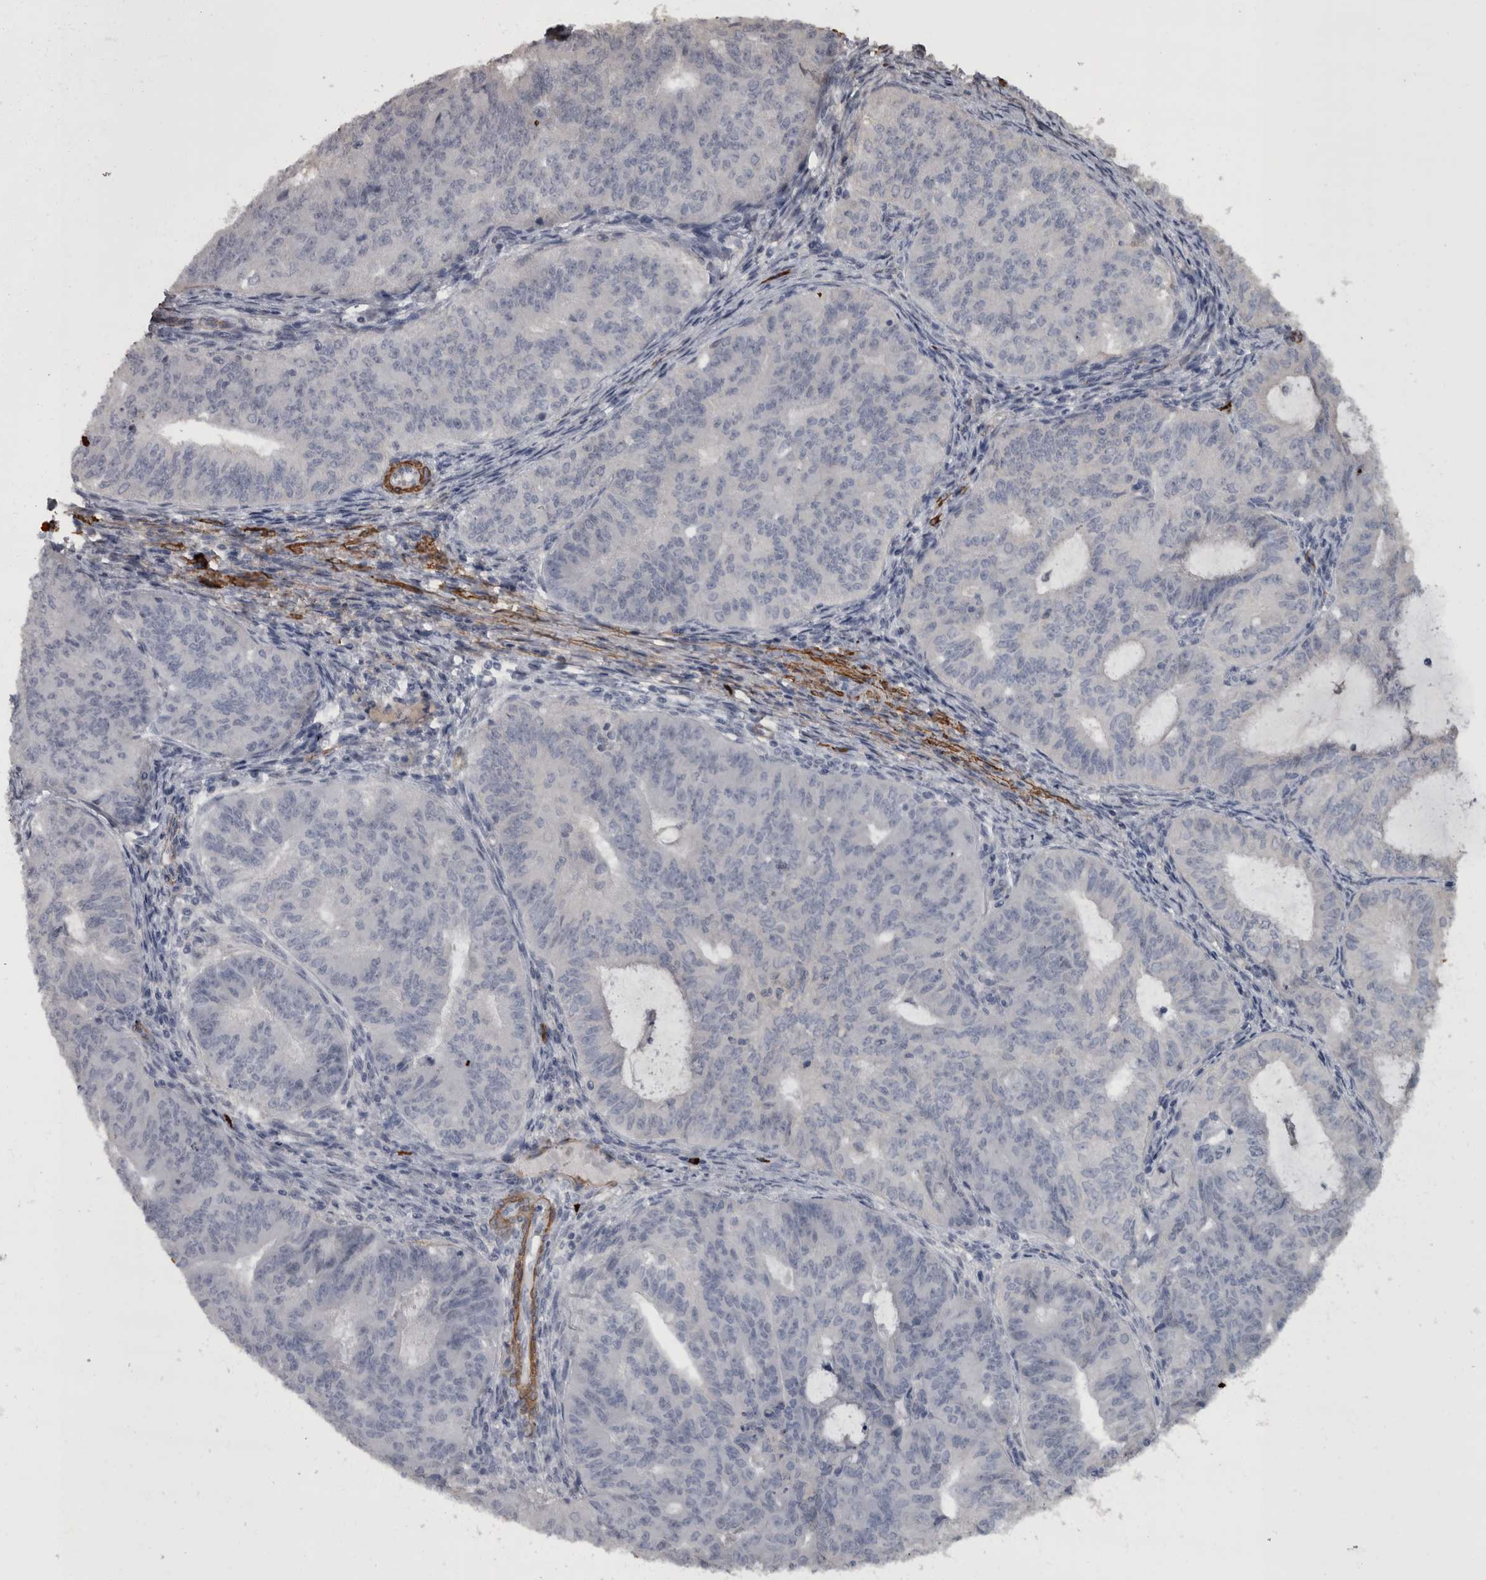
{"staining": {"intensity": "negative", "quantity": "none", "location": "none"}, "tissue": "endometrial cancer", "cell_type": "Tumor cells", "image_type": "cancer", "snomed": [{"axis": "morphology", "description": "Adenocarcinoma, NOS"}, {"axis": "topography", "description": "Endometrium"}], "caption": "DAB (3,3'-diaminobenzidine) immunohistochemical staining of human adenocarcinoma (endometrial) shows no significant expression in tumor cells. (DAB immunohistochemistry (IHC) visualized using brightfield microscopy, high magnification).", "gene": "MASTL", "patient": {"sex": "female", "age": 32}}